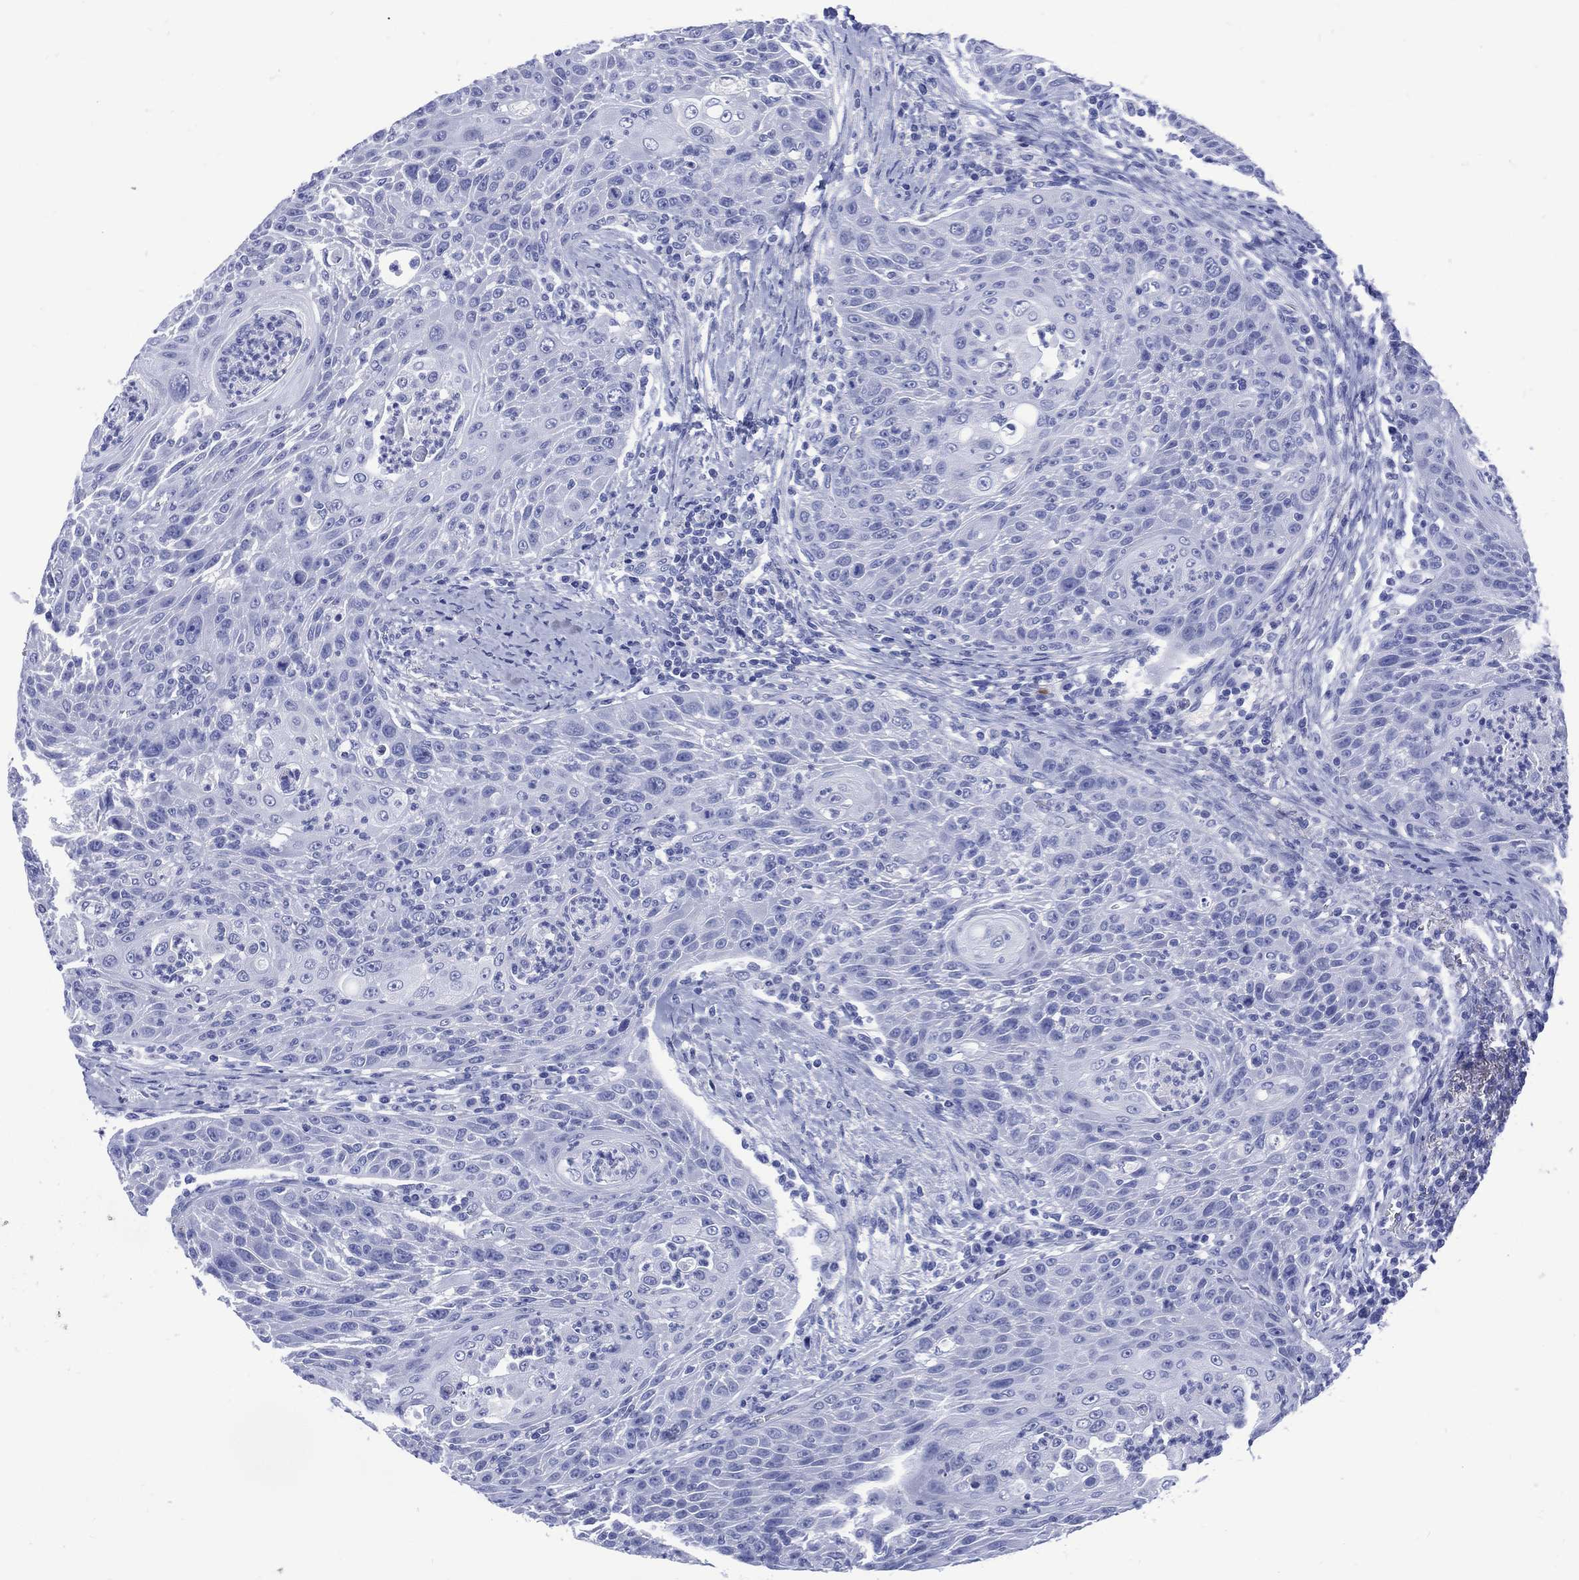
{"staining": {"intensity": "negative", "quantity": "none", "location": "none"}, "tissue": "head and neck cancer", "cell_type": "Tumor cells", "image_type": "cancer", "snomed": [{"axis": "morphology", "description": "Squamous cell carcinoma, NOS"}, {"axis": "topography", "description": "Head-Neck"}], "caption": "Human squamous cell carcinoma (head and neck) stained for a protein using immunohistochemistry exhibits no staining in tumor cells.", "gene": "SHCBP1L", "patient": {"sex": "male", "age": 69}}